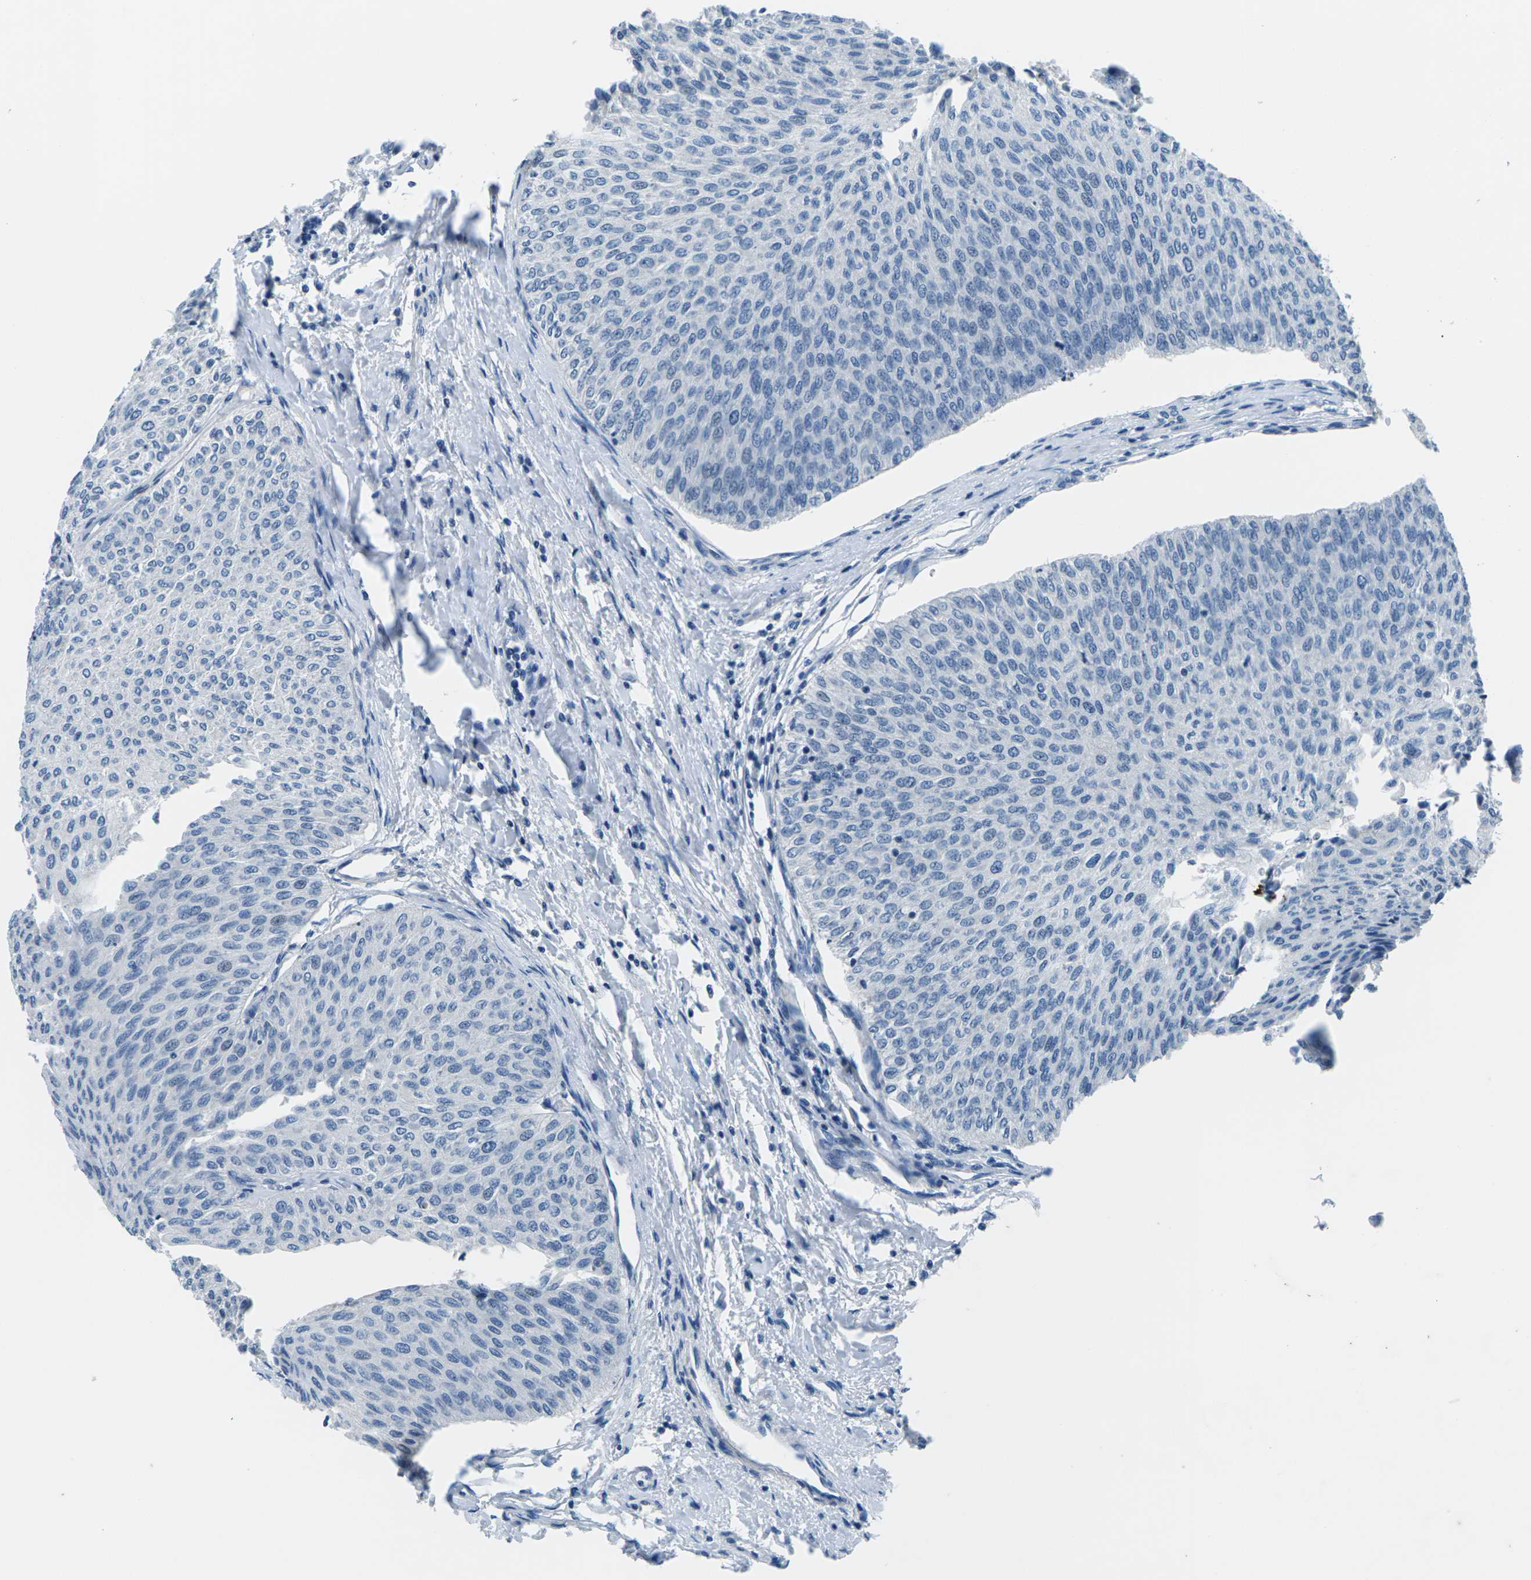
{"staining": {"intensity": "negative", "quantity": "none", "location": "none"}, "tissue": "urothelial cancer", "cell_type": "Tumor cells", "image_type": "cancer", "snomed": [{"axis": "morphology", "description": "Urothelial carcinoma, Low grade"}, {"axis": "topography", "description": "Urinary bladder"}], "caption": "There is no significant staining in tumor cells of urothelial cancer.", "gene": "UMOD", "patient": {"sex": "male", "age": 78}}